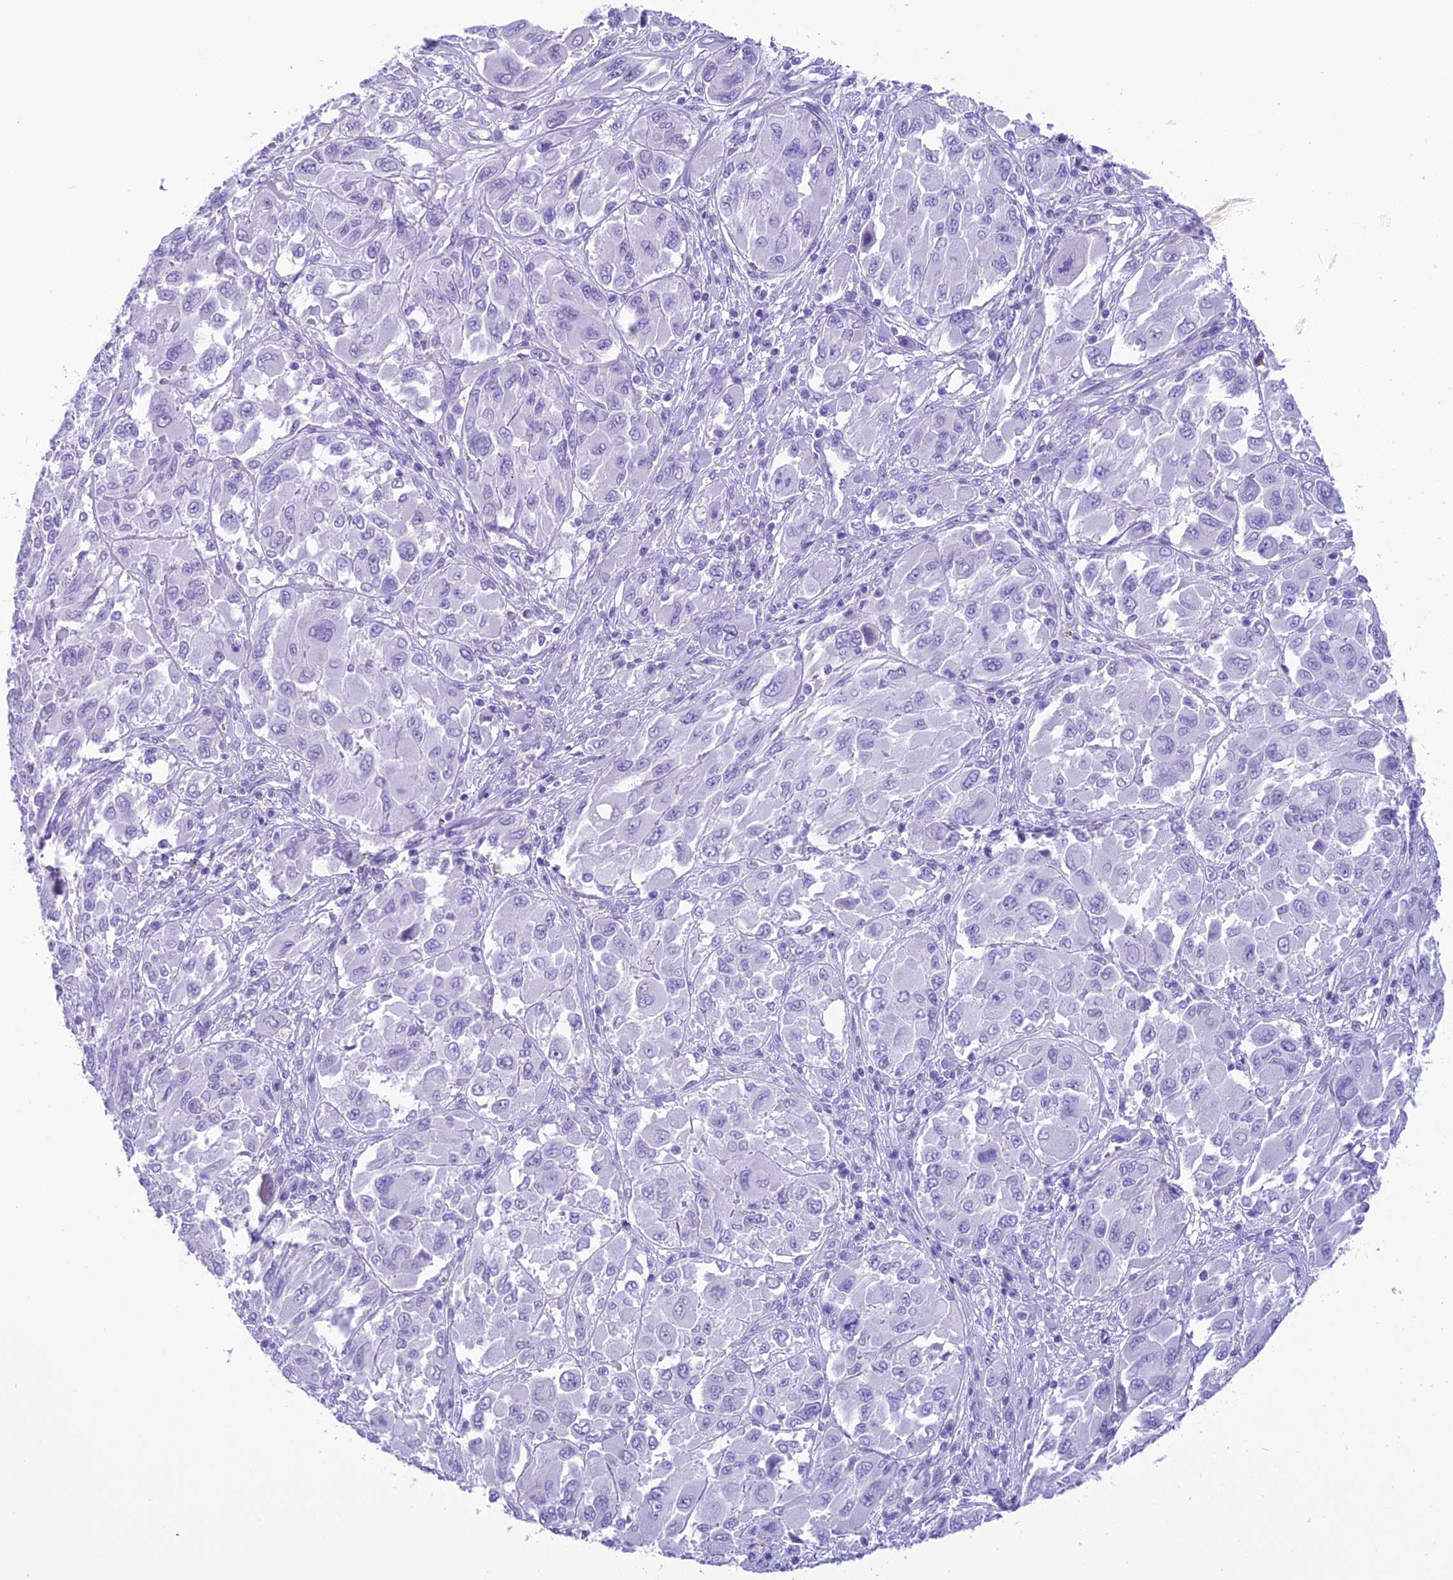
{"staining": {"intensity": "negative", "quantity": "none", "location": "none"}, "tissue": "melanoma", "cell_type": "Tumor cells", "image_type": "cancer", "snomed": [{"axis": "morphology", "description": "Malignant melanoma, NOS"}, {"axis": "topography", "description": "Skin"}], "caption": "Immunohistochemical staining of melanoma reveals no significant expression in tumor cells.", "gene": "TRAM1L1", "patient": {"sex": "female", "age": 91}}